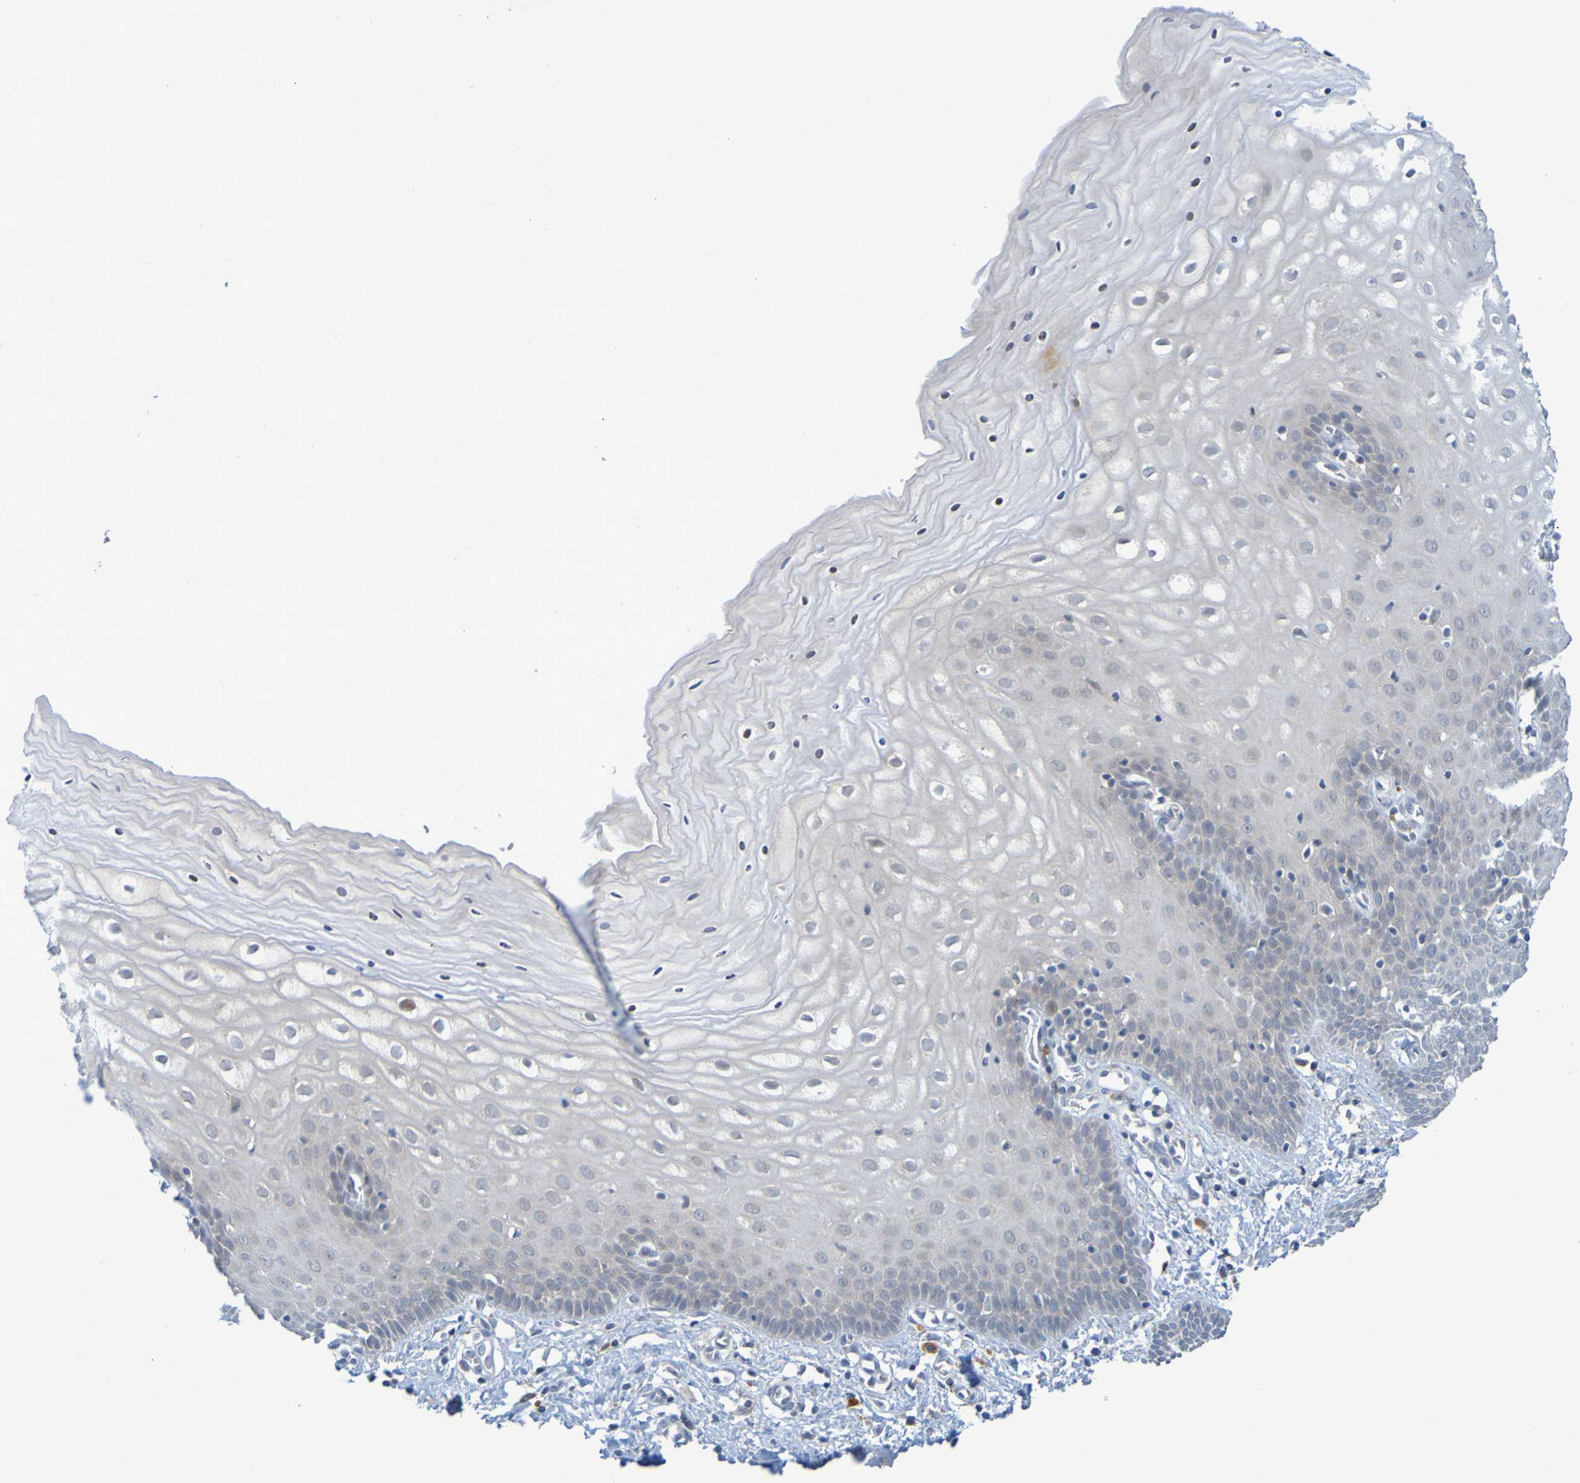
{"staining": {"intensity": "weak", "quantity": "<25%", "location": "cytoplasmic/membranous"}, "tissue": "cervix", "cell_type": "Glandular cells", "image_type": "normal", "snomed": [{"axis": "morphology", "description": "Normal tissue, NOS"}, {"axis": "topography", "description": "Cervix"}], "caption": "IHC of unremarkable cervix shows no staining in glandular cells.", "gene": "LILRB5", "patient": {"sex": "female", "age": 55}}